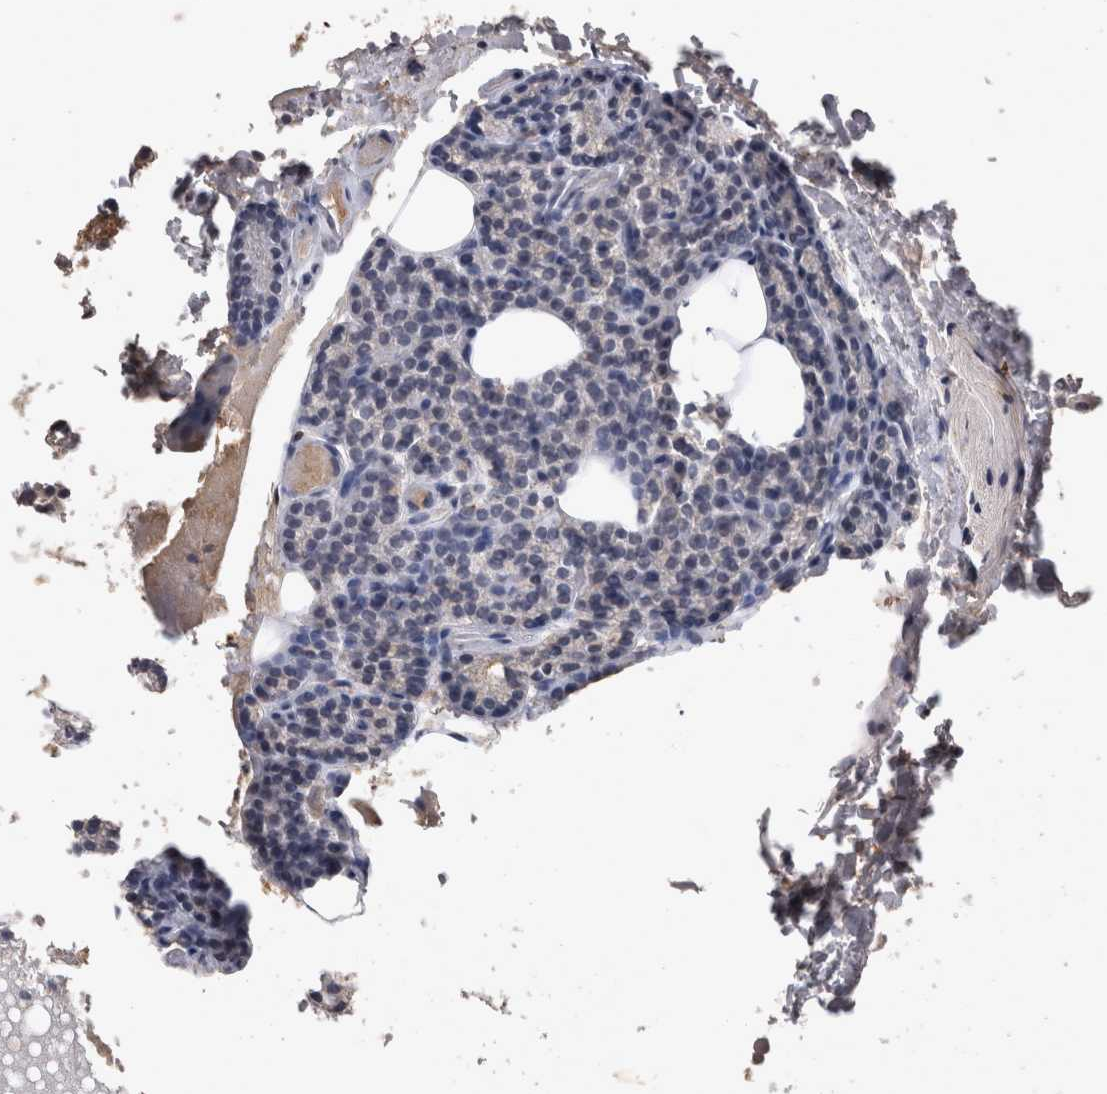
{"staining": {"intensity": "negative", "quantity": "none", "location": "none"}, "tissue": "parathyroid gland", "cell_type": "Glandular cells", "image_type": "normal", "snomed": [{"axis": "morphology", "description": "Normal tissue, NOS"}, {"axis": "topography", "description": "Parathyroid gland"}], "caption": "Benign parathyroid gland was stained to show a protein in brown. There is no significant expression in glandular cells. The staining is performed using DAB (3,3'-diaminobenzidine) brown chromogen with nuclei counter-stained in using hematoxylin.", "gene": "WNT7A", "patient": {"sex": "female", "age": 85}}